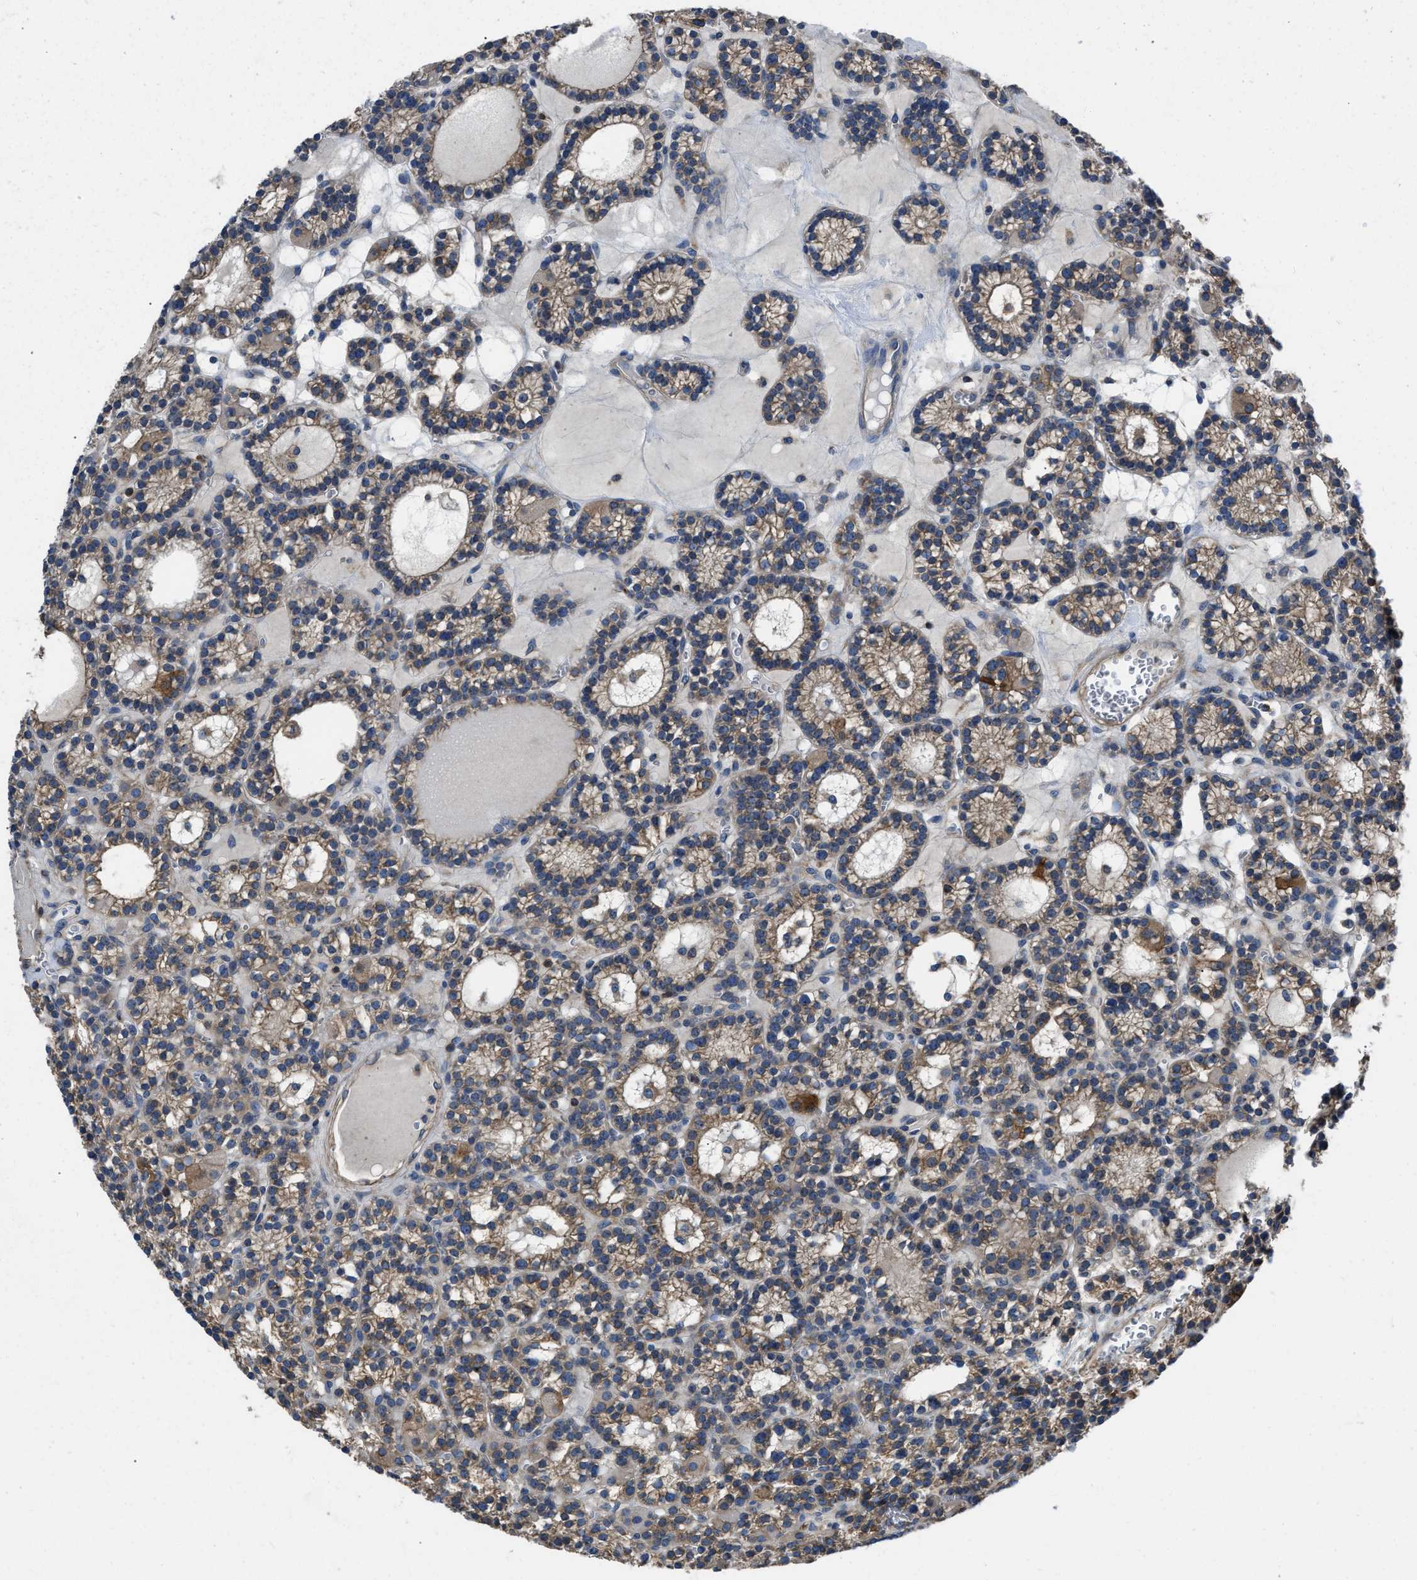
{"staining": {"intensity": "moderate", "quantity": "25%-75%", "location": "cytoplasmic/membranous"}, "tissue": "parathyroid gland", "cell_type": "Glandular cells", "image_type": "normal", "snomed": [{"axis": "morphology", "description": "Normal tissue, NOS"}, {"axis": "morphology", "description": "Adenoma, NOS"}, {"axis": "topography", "description": "Parathyroid gland"}], "caption": "A brown stain highlights moderate cytoplasmic/membranous positivity of a protein in glandular cells of normal human parathyroid gland.", "gene": "YARS1", "patient": {"sex": "female", "age": 58}}